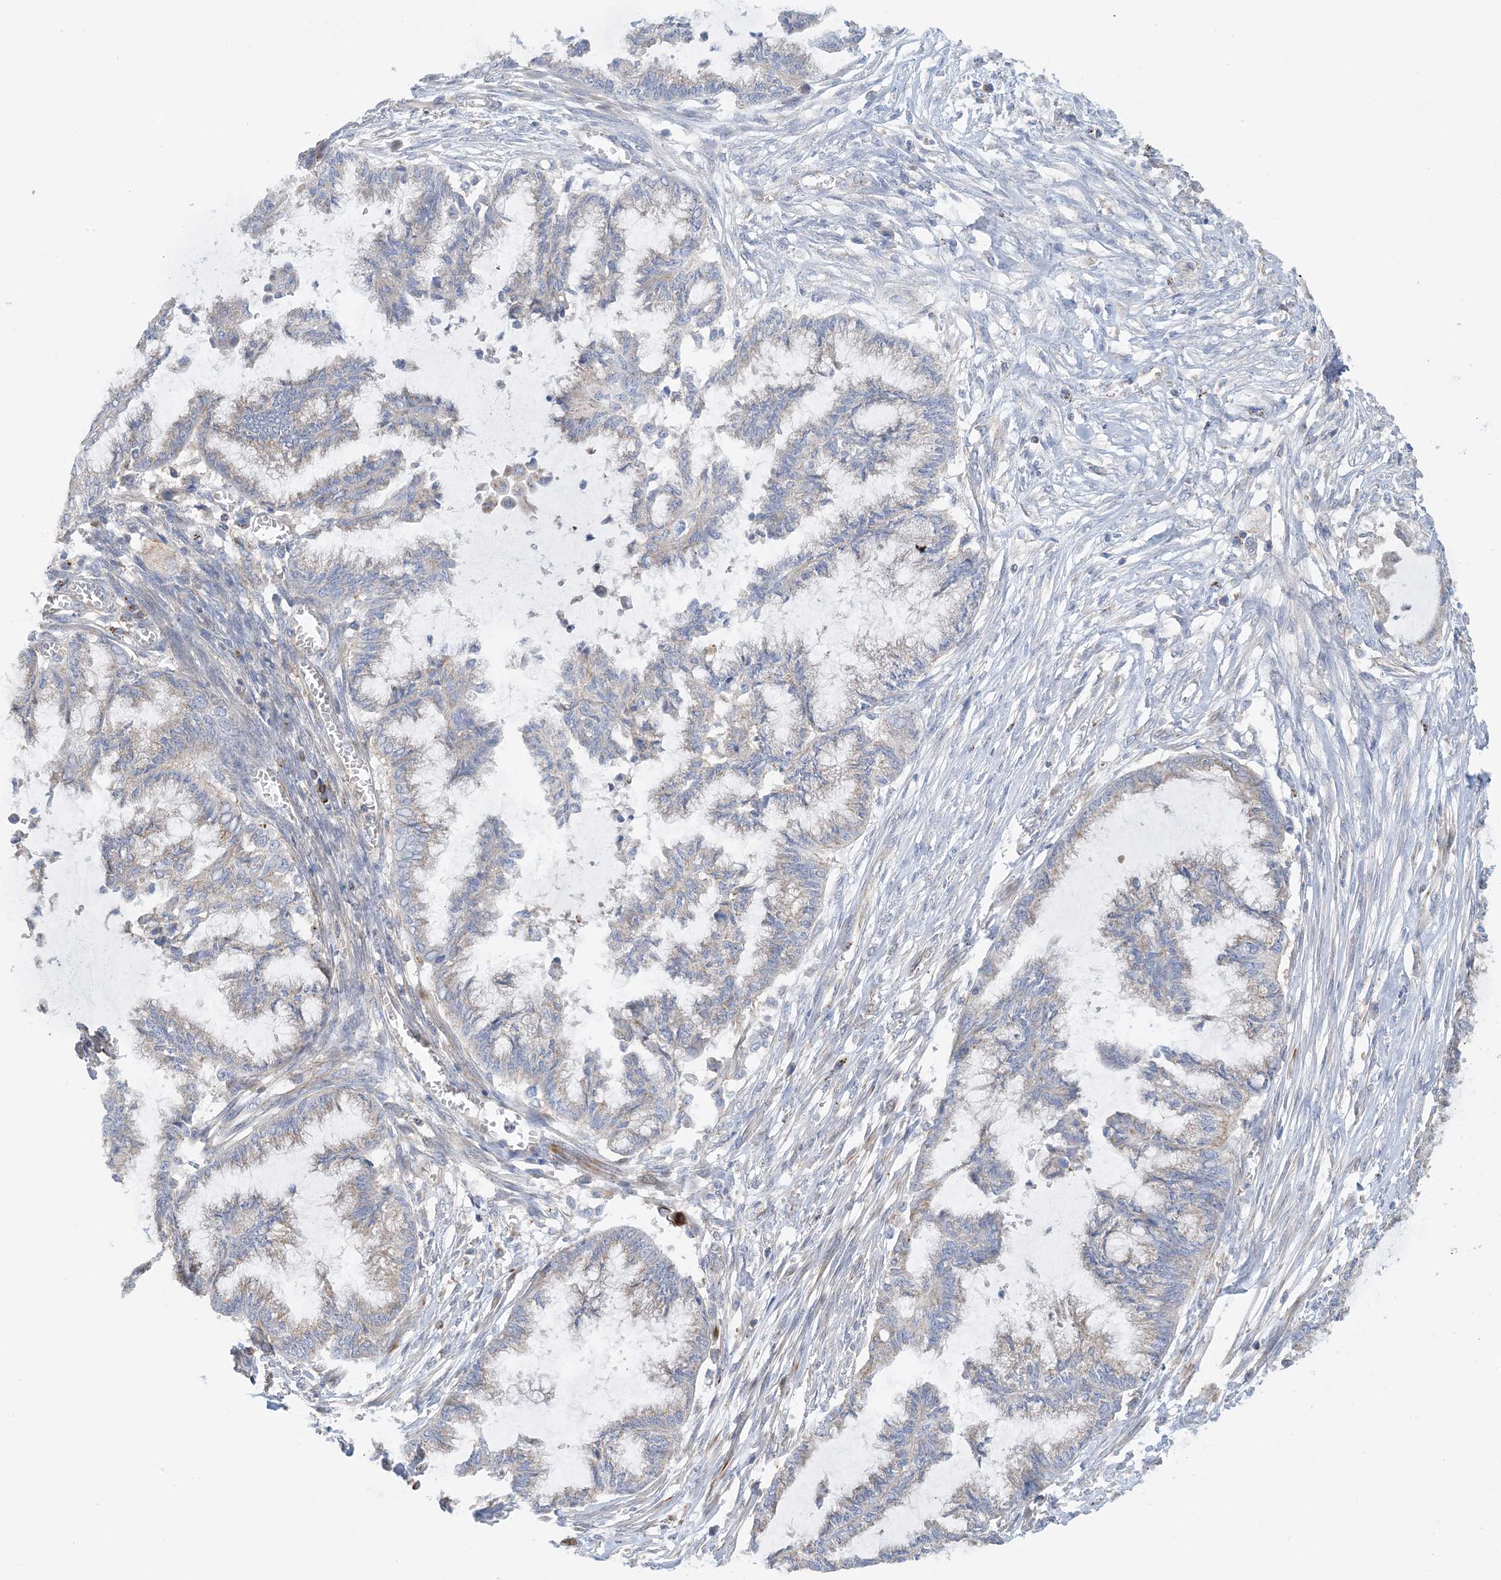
{"staining": {"intensity": "negative", "quantity": "none", "location": "none"}, "tissue": "endometrial cancer", "cell_type": "Tumor cells", "image_type": "cancer", "snomed": [{"axis": "morphology", "description": "Adenocarcinoma, NOS"}, {"axis": "topography", "description": "Endometrium"}], "caption": "IHC micrograph of neoplastic tissue: human adenocarcinoma (endometrial) stained with DAB shows no significant protein expression in tumor cells. (Immunohistochemistry (ihc), brightfield microscopy, high magnification).", "gene": "CALHM5", "patient": {"sex": "female", "age": 86}}